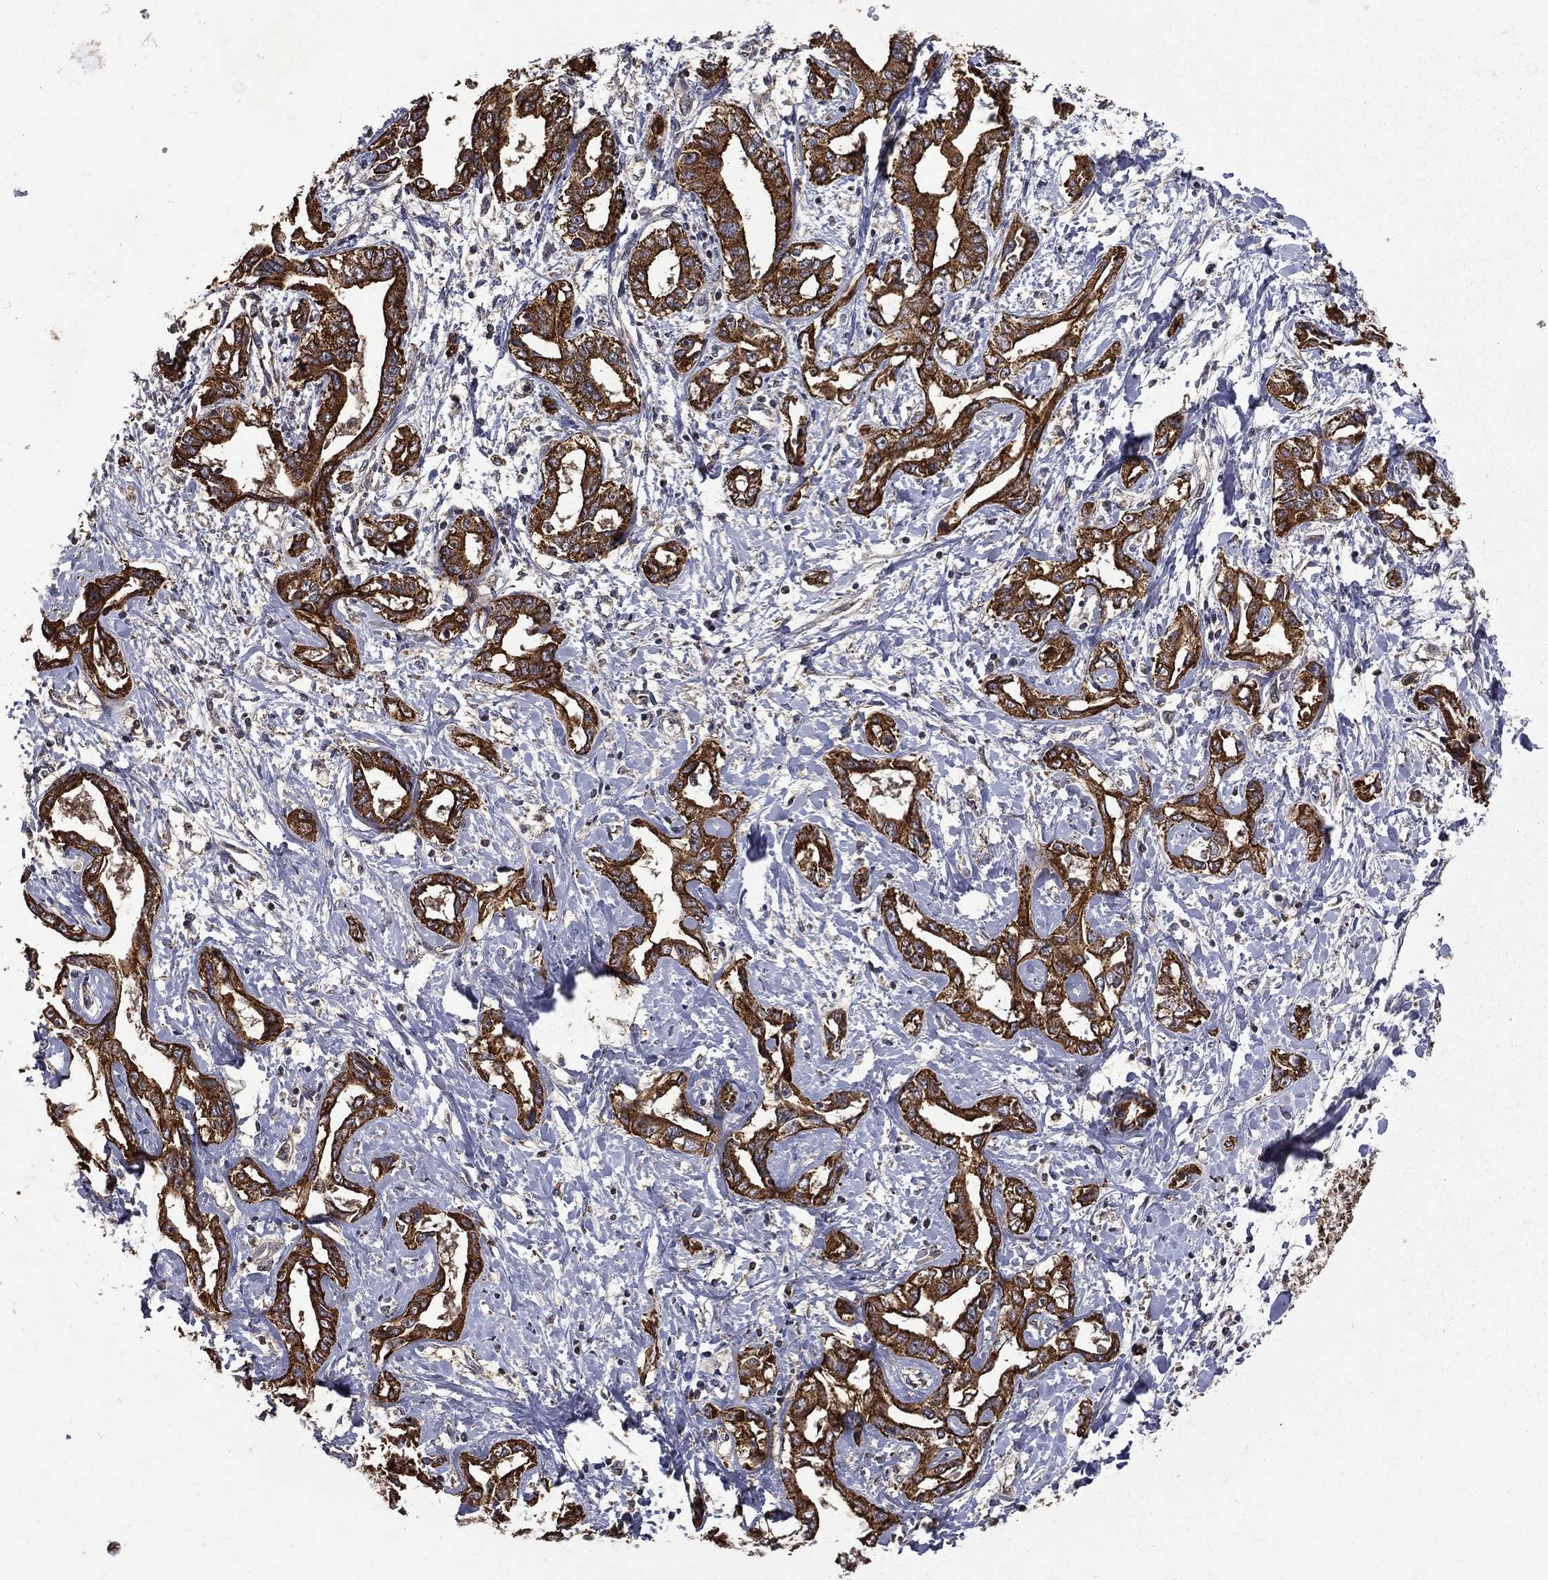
{"staining": {"intensity": "strong", "quantity": ">75%", "location": "cytoplasmic/membranous"}, "tissue": "liver cancer", "cell_type": "Tumor cells", "image_type": "cancer", "snomed": [{"axis": "morphology", "description": "Cholangiocarcinoma"}, {"axis": "topography", "description": "Liver"}], "caption": "Liver cancer (cholangiocarcinoma) stained for a protein (brown) reveals strong cytoplasmic/membranous positive positivity in approximately >75% of tumor cells.", "gene": "RPGR", "patient": {"sex": "male", "age": 59}}